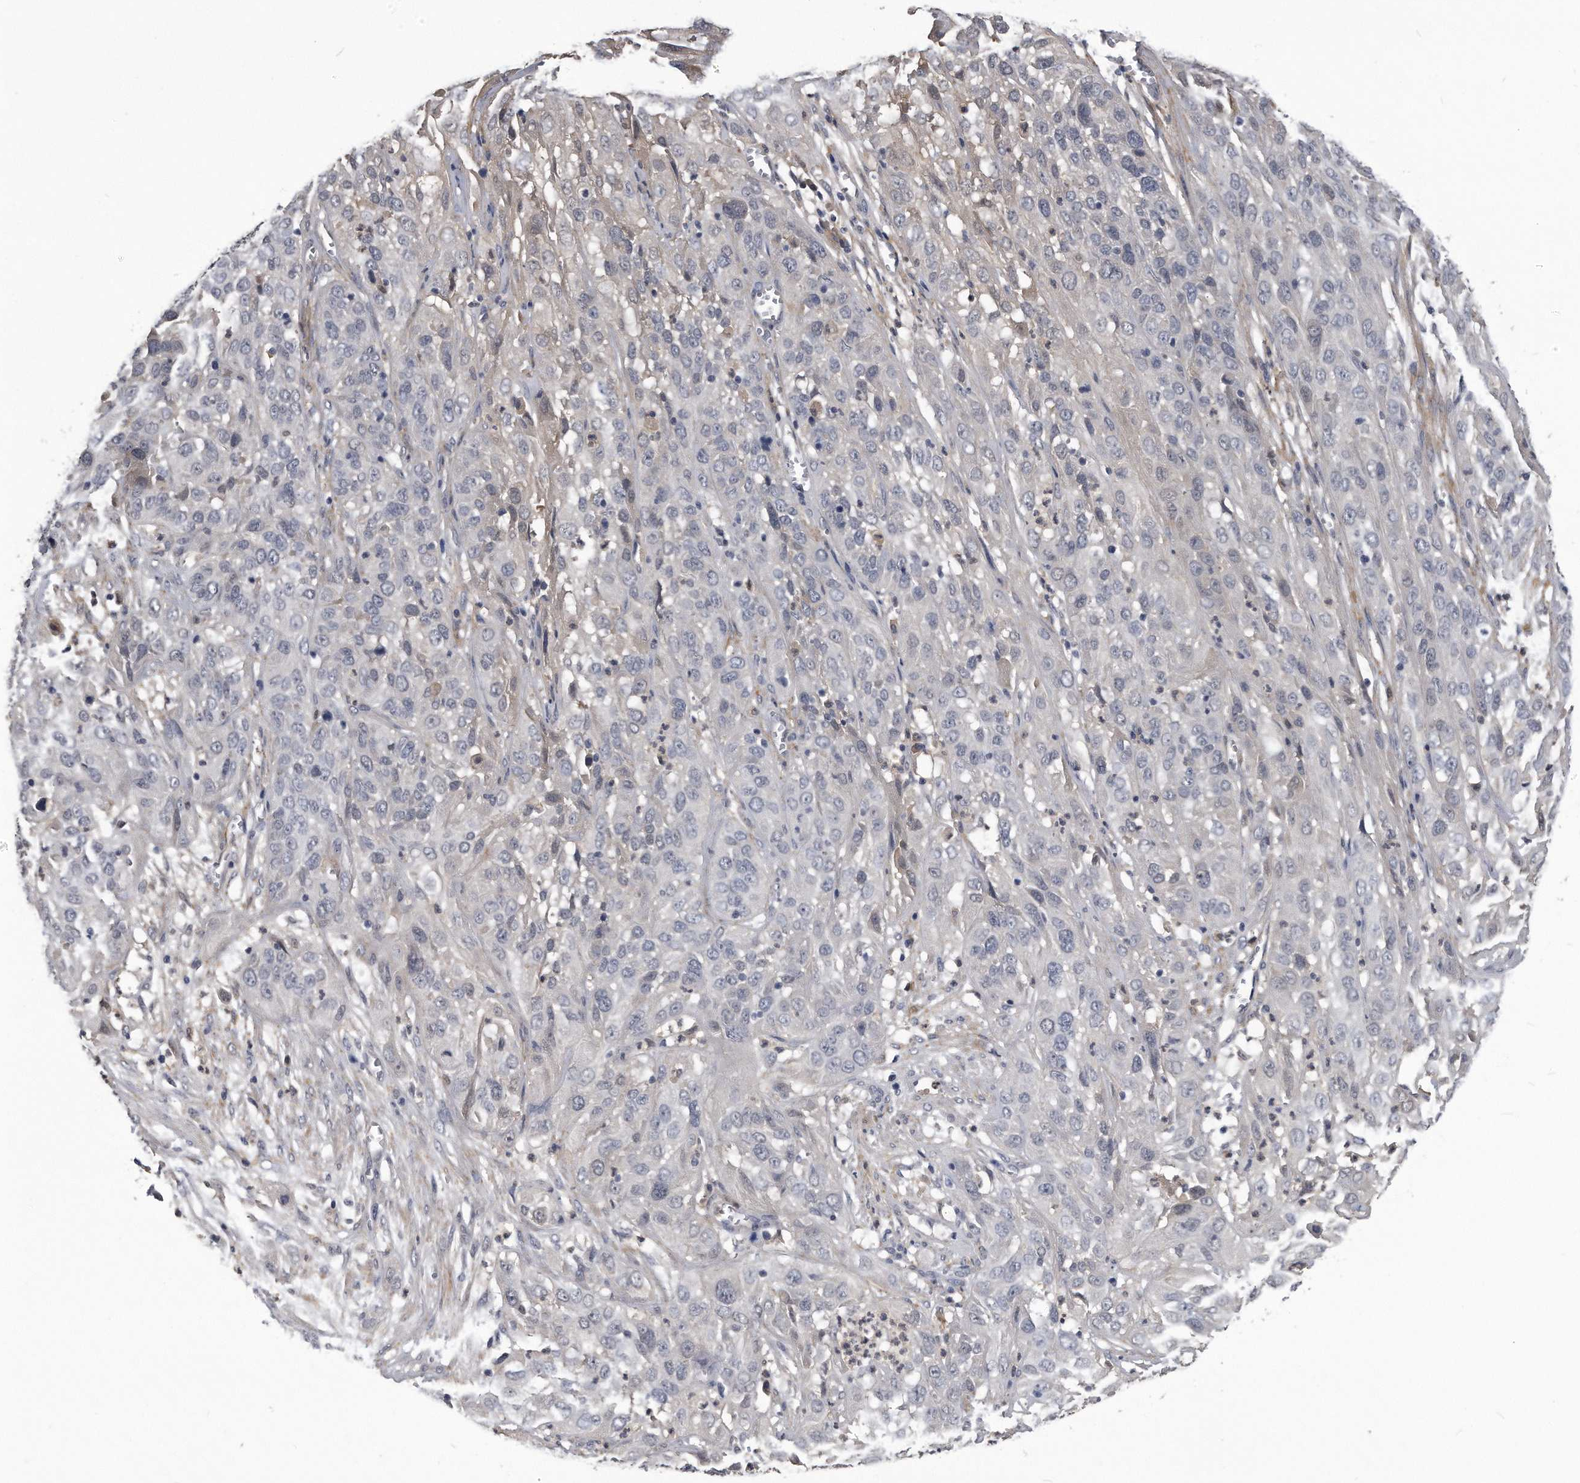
{"staining": {"intensity": "negative", "quantity": "none", "location": "none"}, "tissue": "cervical cancer", "cell_type": "Tumor cells", "image_type": "cancer", "snomed": [{"axis": "morphology", "description": "Squamous cell carcinoma, NOS"}, {"axis": "topography", "description": "Cervix"}], "caption": "A micrograph of human squamous cell carcinoma (cervical) is negative for staining in tumor cells.", "gene": "PDXK", "patient": {"sex": "female", "age": 32}}